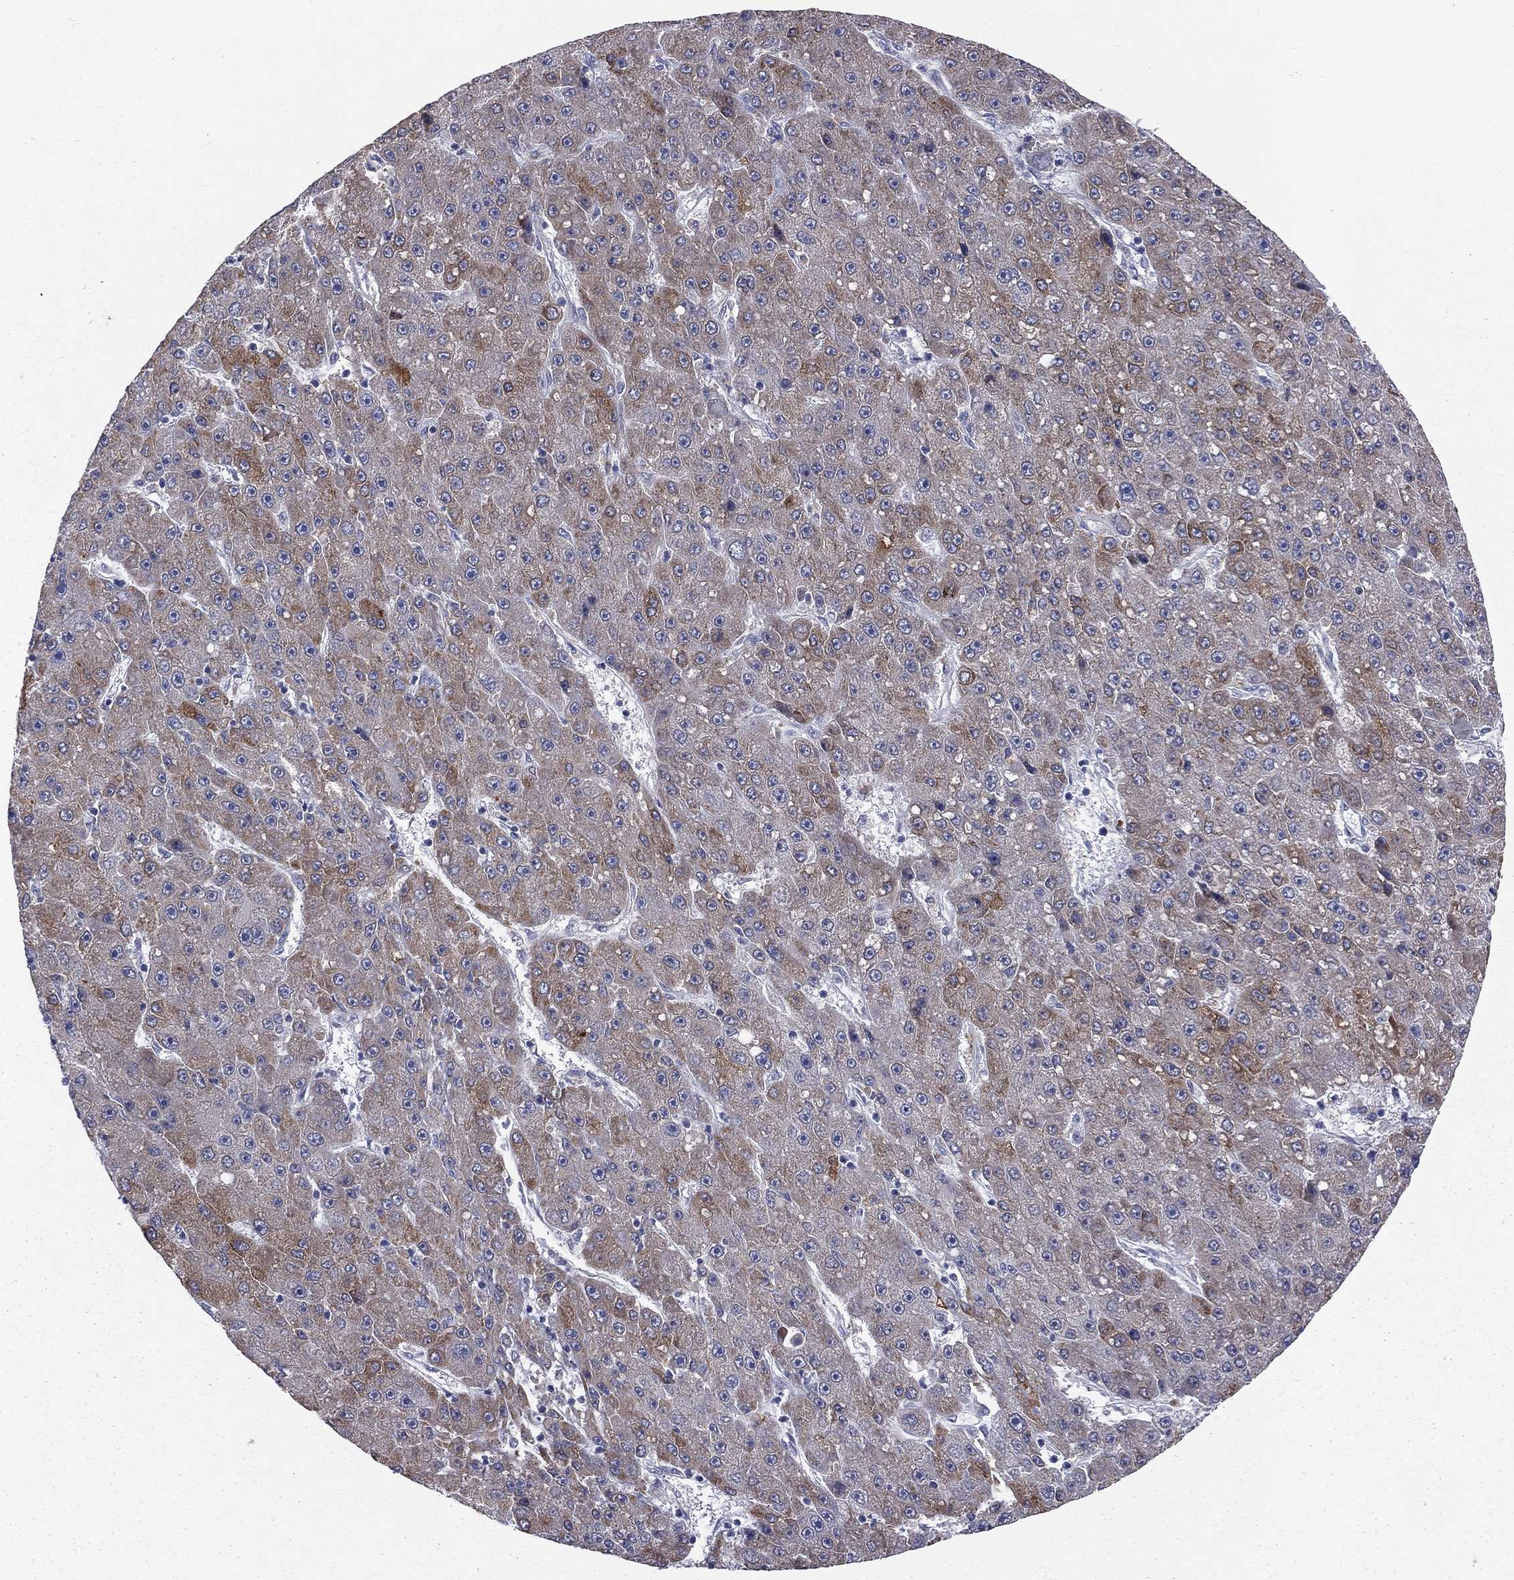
{"staining": {"intensity": "moderate", "quantity": "25%-75%", "location": "cytoplasmic/membranous"}, "tissue": "liver cancer", "cell_type": "Tumor cells", "image_type": "cancer", "snomed": [{"axis": "morphology", "description": "Carcinoma, Hepatocellular, NOS"}, {"axis": "topography", "description": "Liver"}], "caption": "A histopathology image of liver hepatocellular carcinoma stained for a protein exhibits moderate cytoplasmic/membranous brown staining in tumor cells. (DAB (3,3'-diaminobenzidine) IHC with brightfield microscopy, high magnification).", "gene": "PGRMC1", "patient": {"sex": "male", "age": 67}}